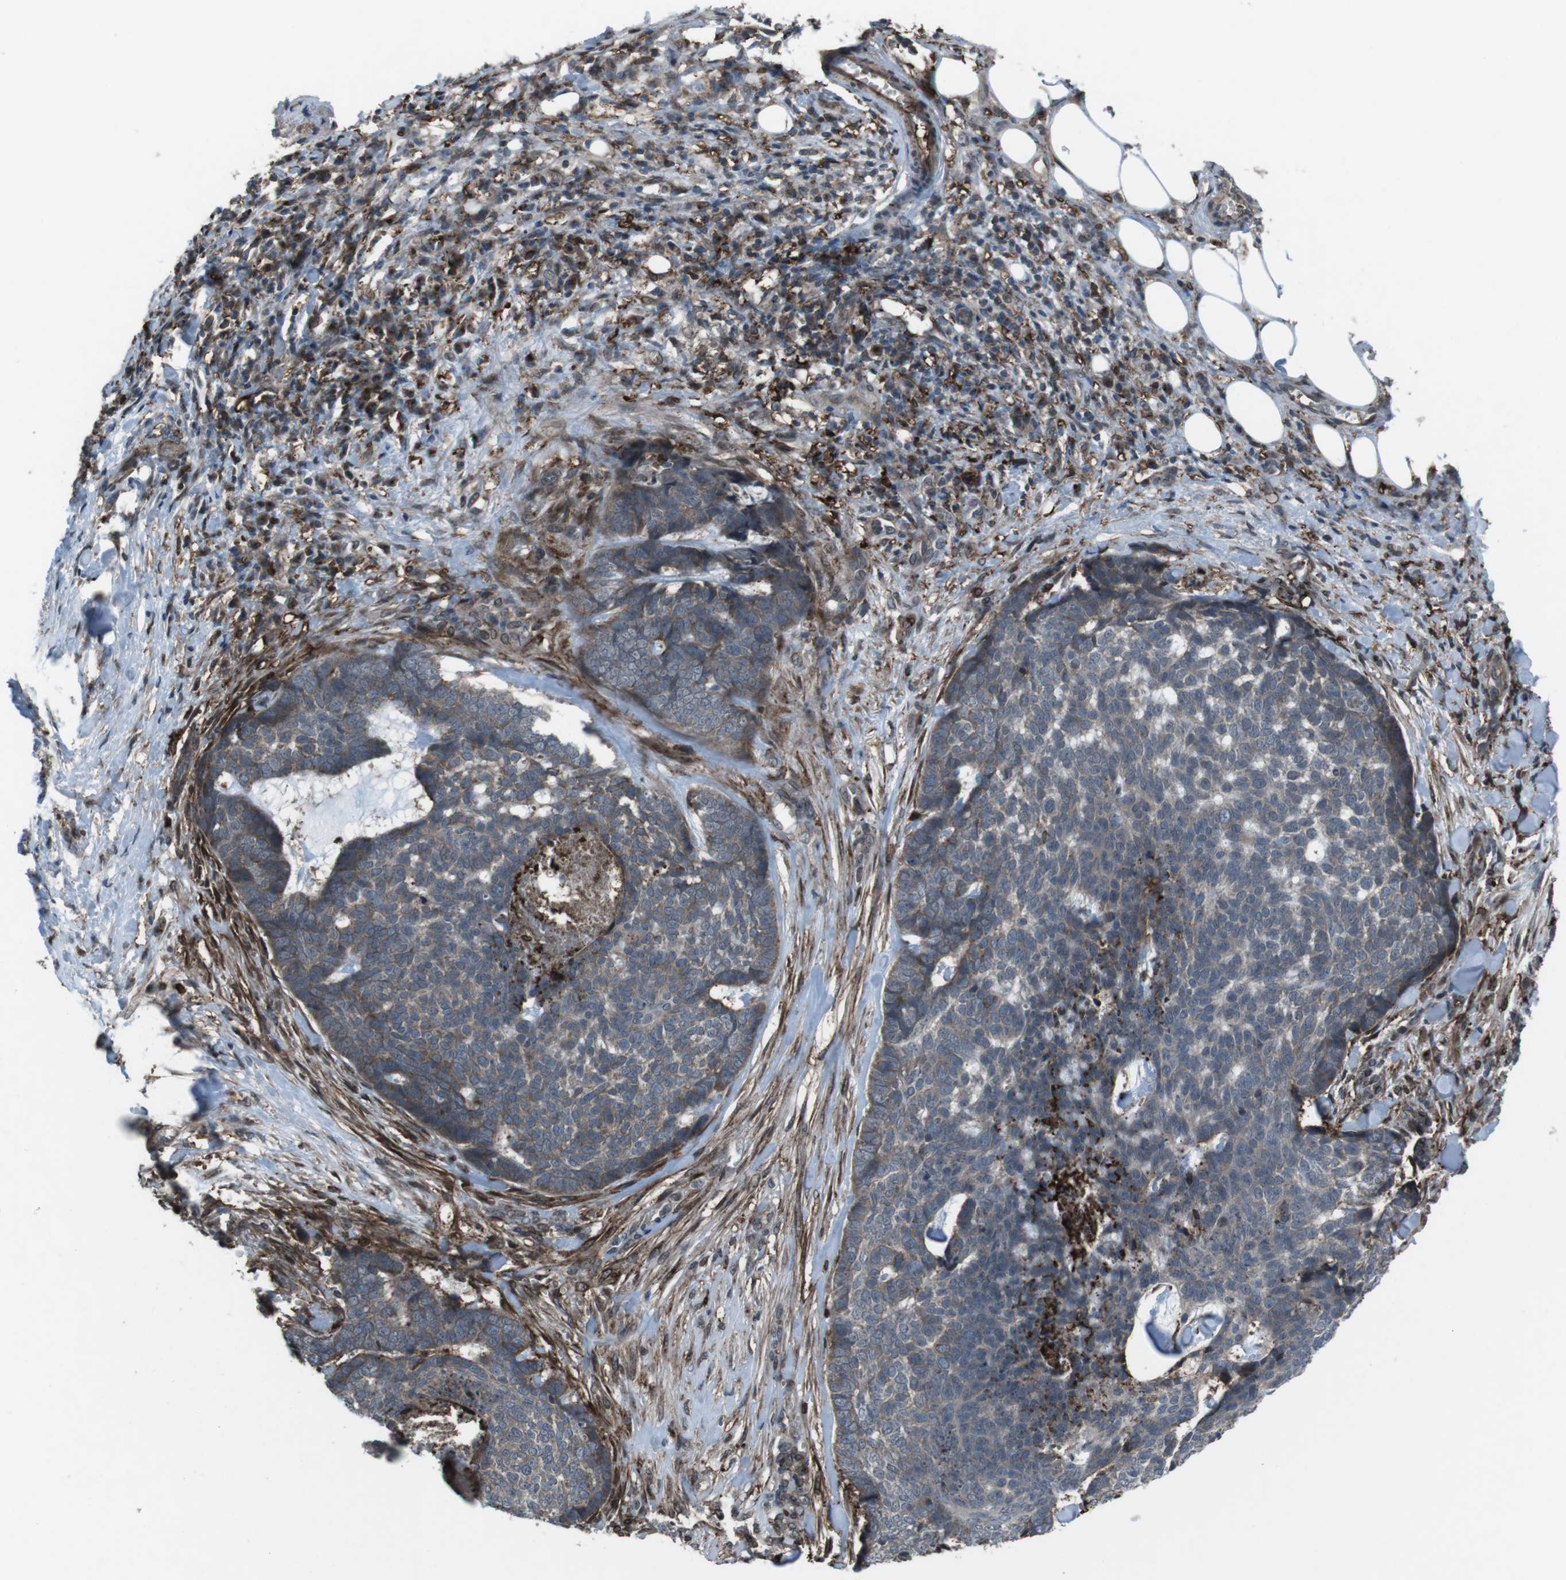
{"staining": {"intensity": "moderate", "quantity": "25%-75%", "location": "cytoplasmic/membranous"}, "tissue": "skin cancer", "cell_type": "Tumor cells", "image_type": "cancer", "snomed": [{"axis": "morphology", "description": "Basal cell carcinoma"}, {"axis": "topography", "description": "Skin"}], "caption": "Protein expression analysis of basal cell carcinoma (skin) exhibits moderate cytoplasmic/membranous positivity in approximately 25%-75% of tumor cells.", "gene": "GDF10", "patient": {"sex": "male", "age": 84}}